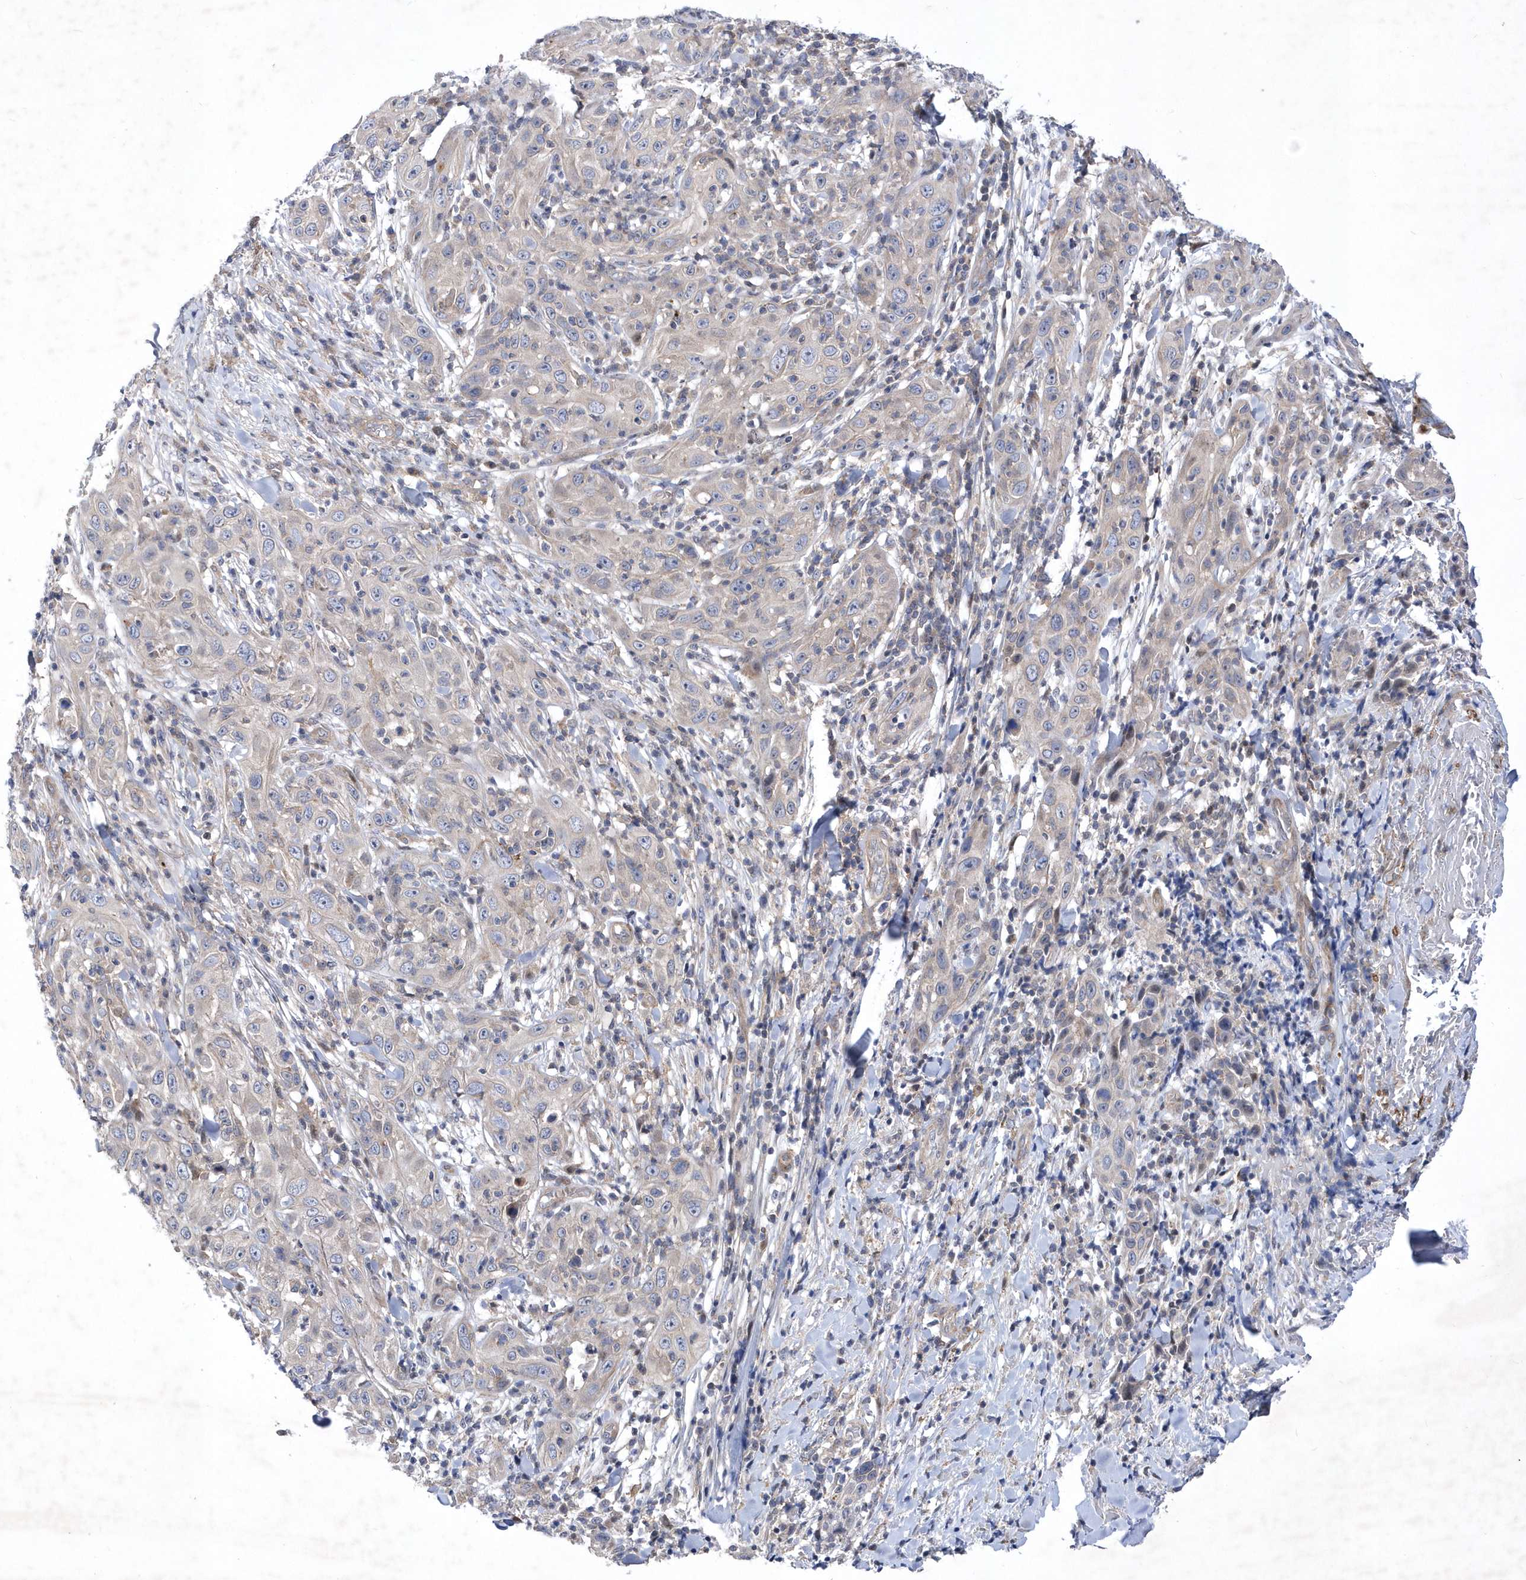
{"staining": {"intensity": "negative", "quantity": "none", "location": "none"}, "tissue": "skin cancer", "cell_type": "Tumor cells", "image_type": "cancer", "snomed": [{"axis": "morphology", "description": "Squamous cell carcinoma, NOS"}, {"axis": "topography", "description": "Skin"}], "caption": "Image shows no protein expression in tumor cells of skin cancer tissue. (Brightfield microscopy of DAB immunohistochemistry at high magnification).", "gene": "LONRF2", "patient": {"sex": "female", "age": 88}}